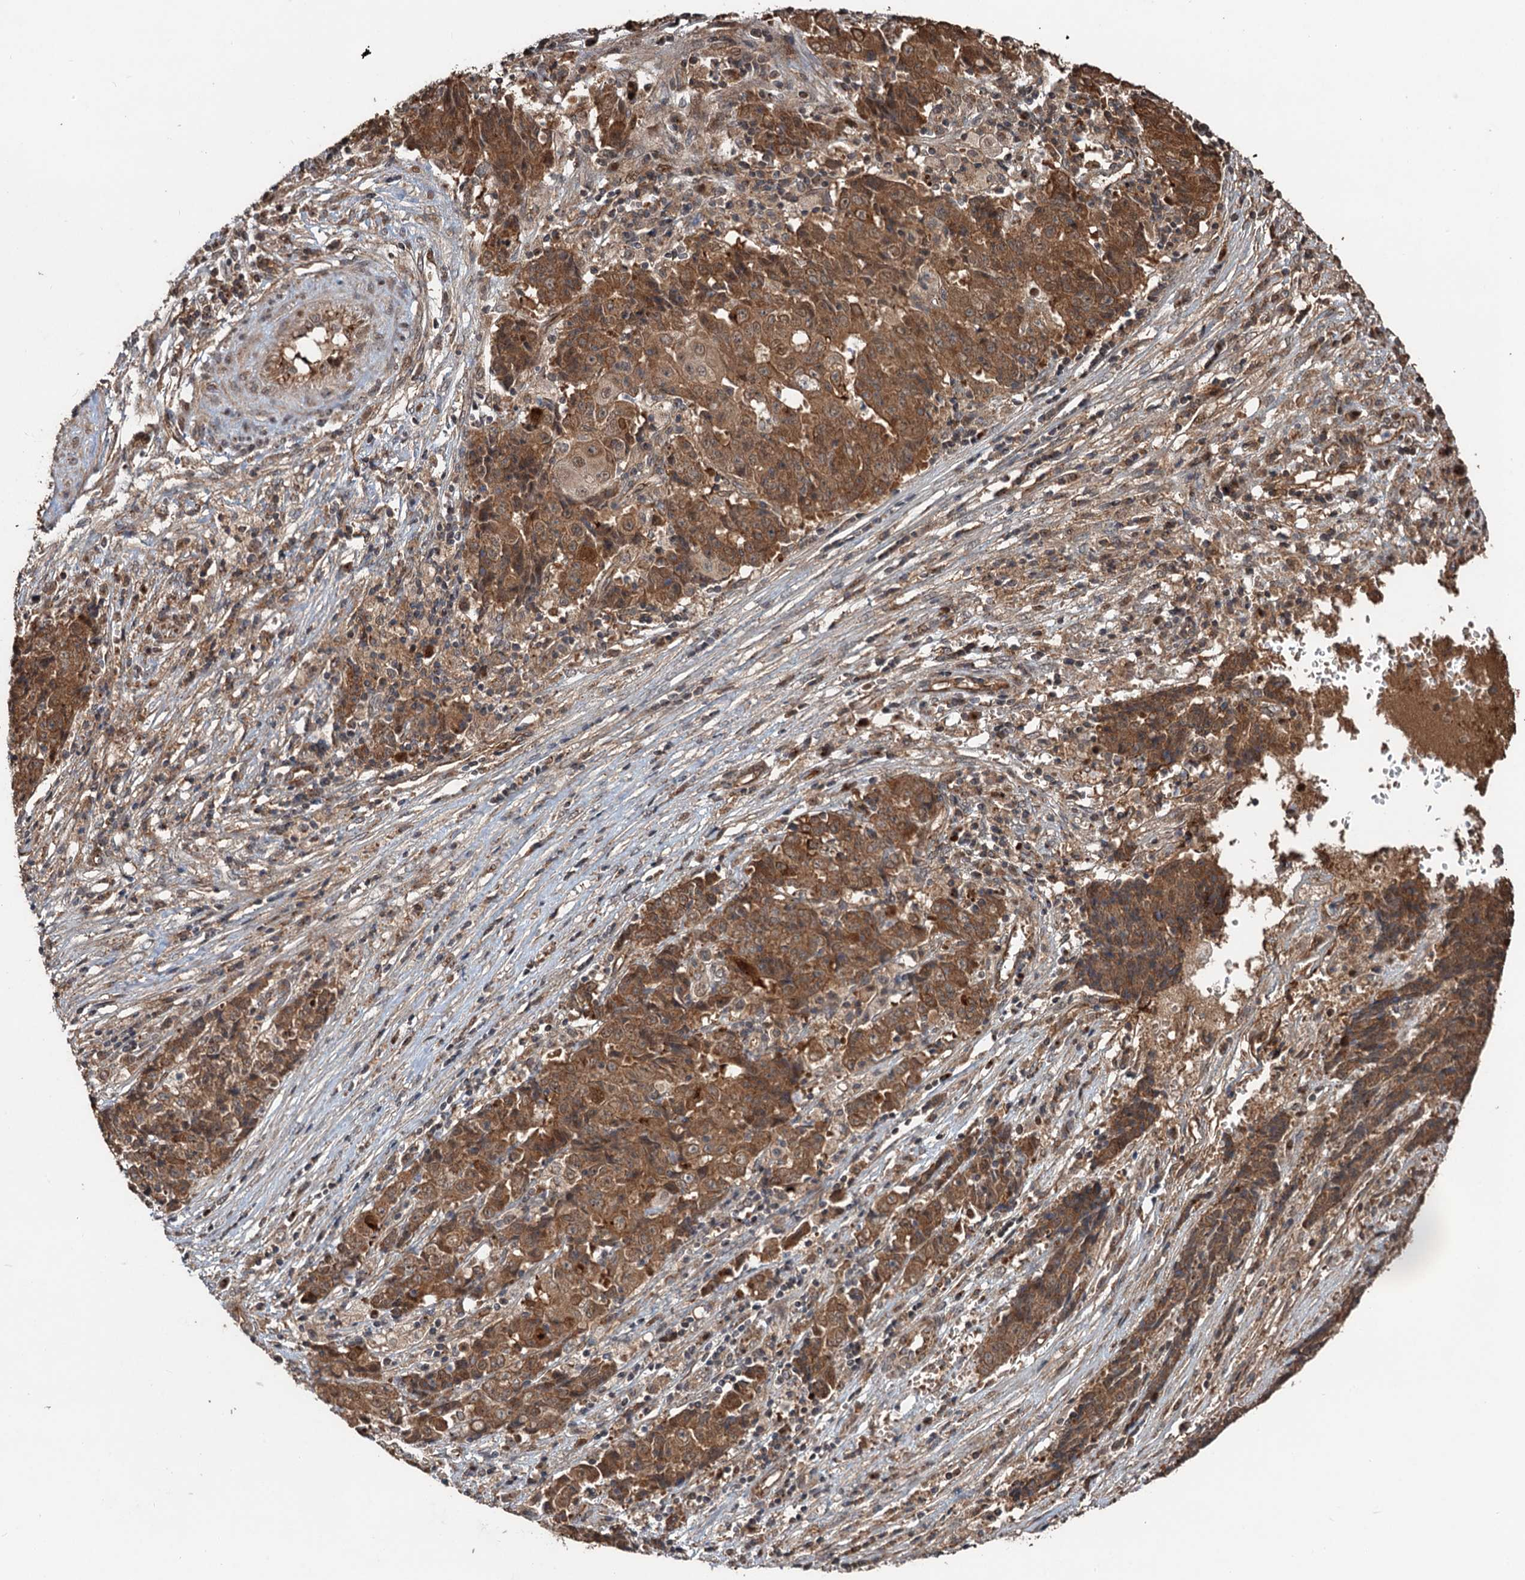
{"staining": {"intensity": "moderate", "quantity": ">75%", "location": "cytoplasmic/membranous"}, "tissue": "ovarian cancer", "cell_type": "Tumor cells", "image_type": "cancer", "snomed": [{"axis": "morphology", "description": "Carcinoma, endometroid"}, {"axis": "topography", "description": "Ovary"}], "caption": "About >75% of tumor cells in human endometroid carcinoma (ovarian) exhibit moderate cytoplasmic/membranous protein staining as visualized by brown immunohistochemical staining.", "gene": "DEXI", "patient": {"sex": "female", "age": 42}}